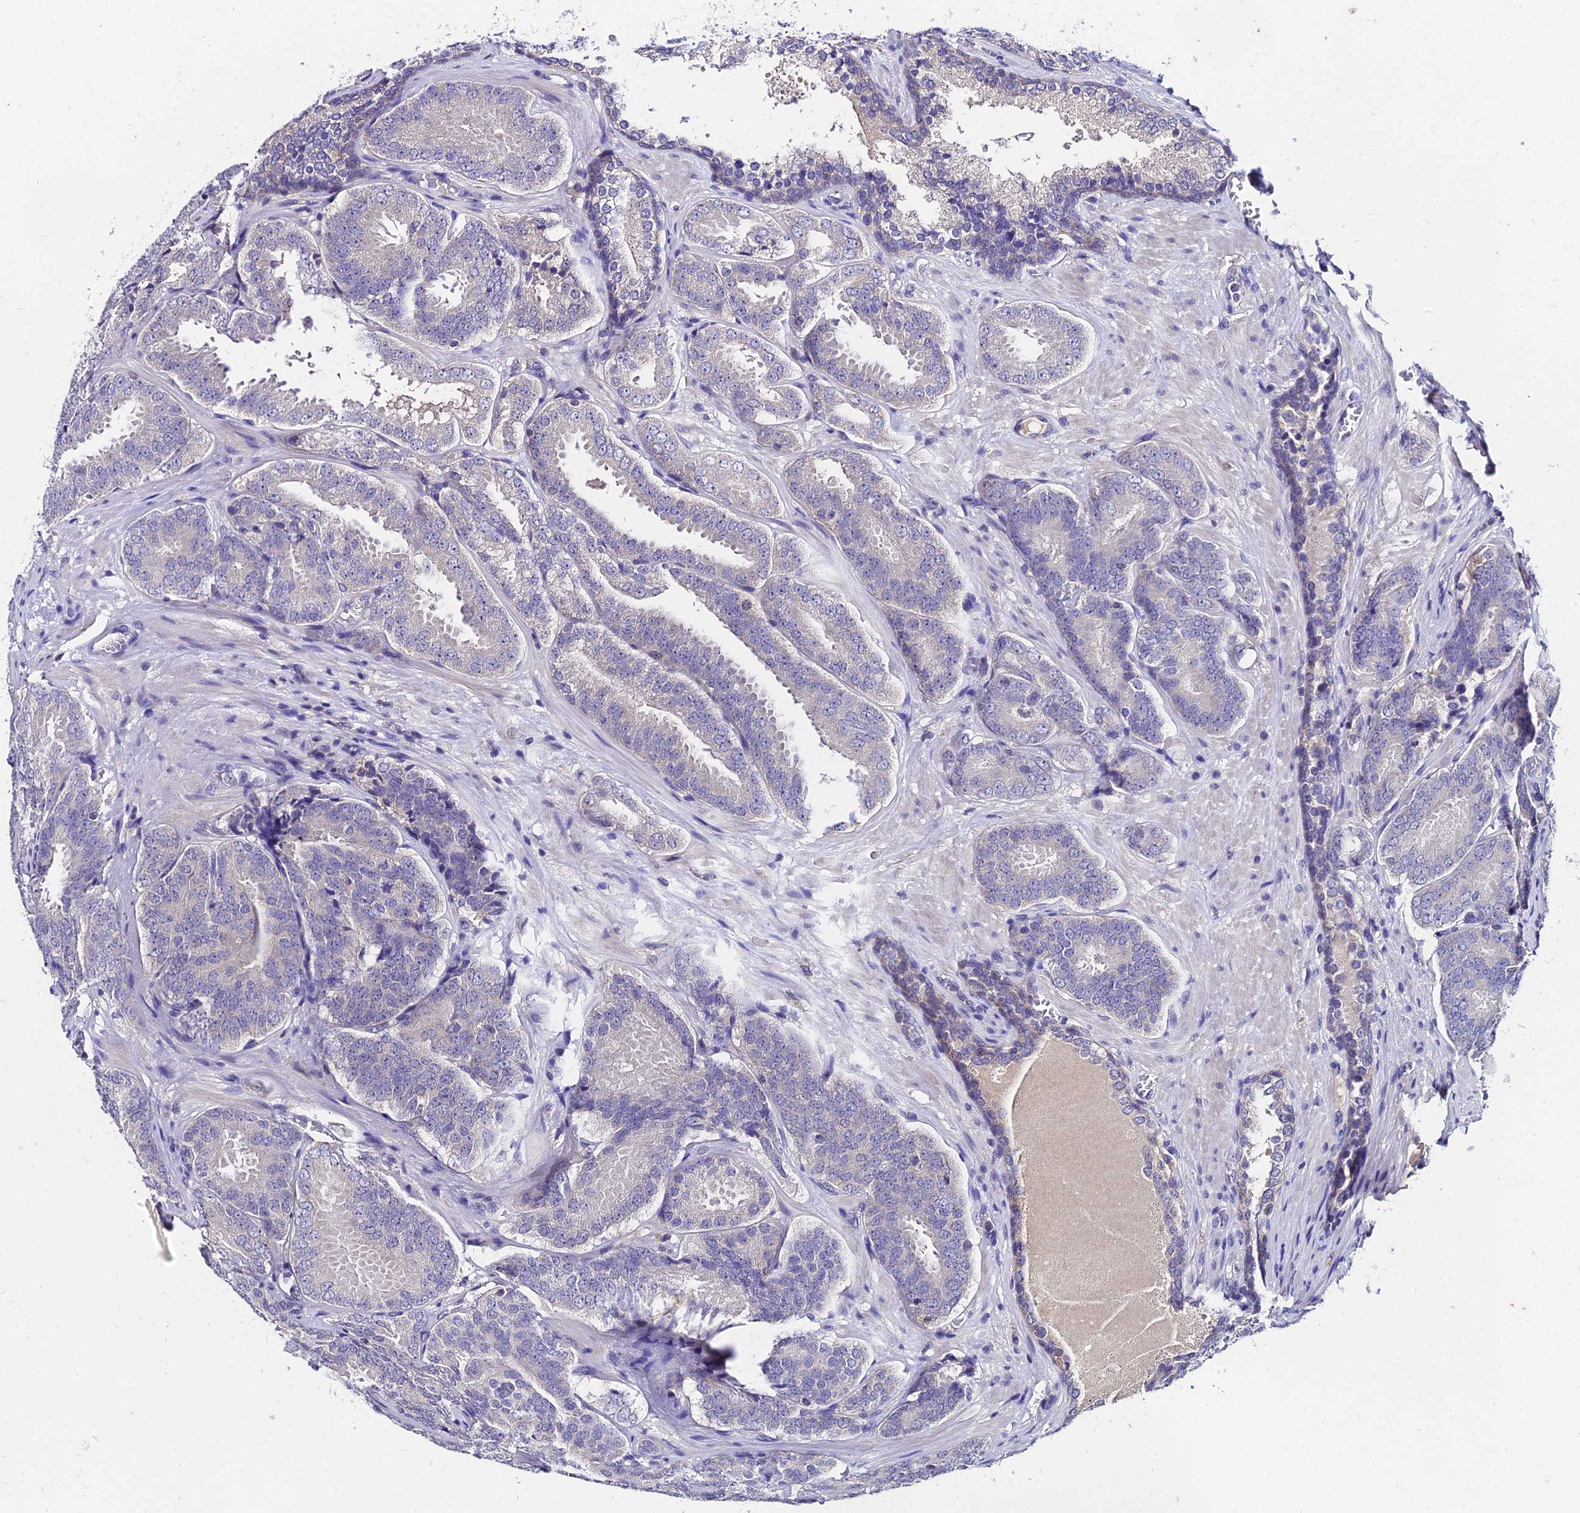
{"staining": {"intensity": "weak", "quantity": "<25%", "location": "cytoplasmic/membranous"}, "tissue": "prostate cancer", "cell_type": "Tumor cells", "image_type": "cancer", "snomed": [{"axis": "morphology", "description": "Adenocarcinoma, High grade"}, {"axis": "topography", "description": "Prostate"}], "caption": "Immunohistochemical staining of human prostate cancer (high-grade adenocarcinoma) displays no significant positivity in tumor cells.", "gene": "LGALS7", "patient": {"sex": "male", "age": 63}}